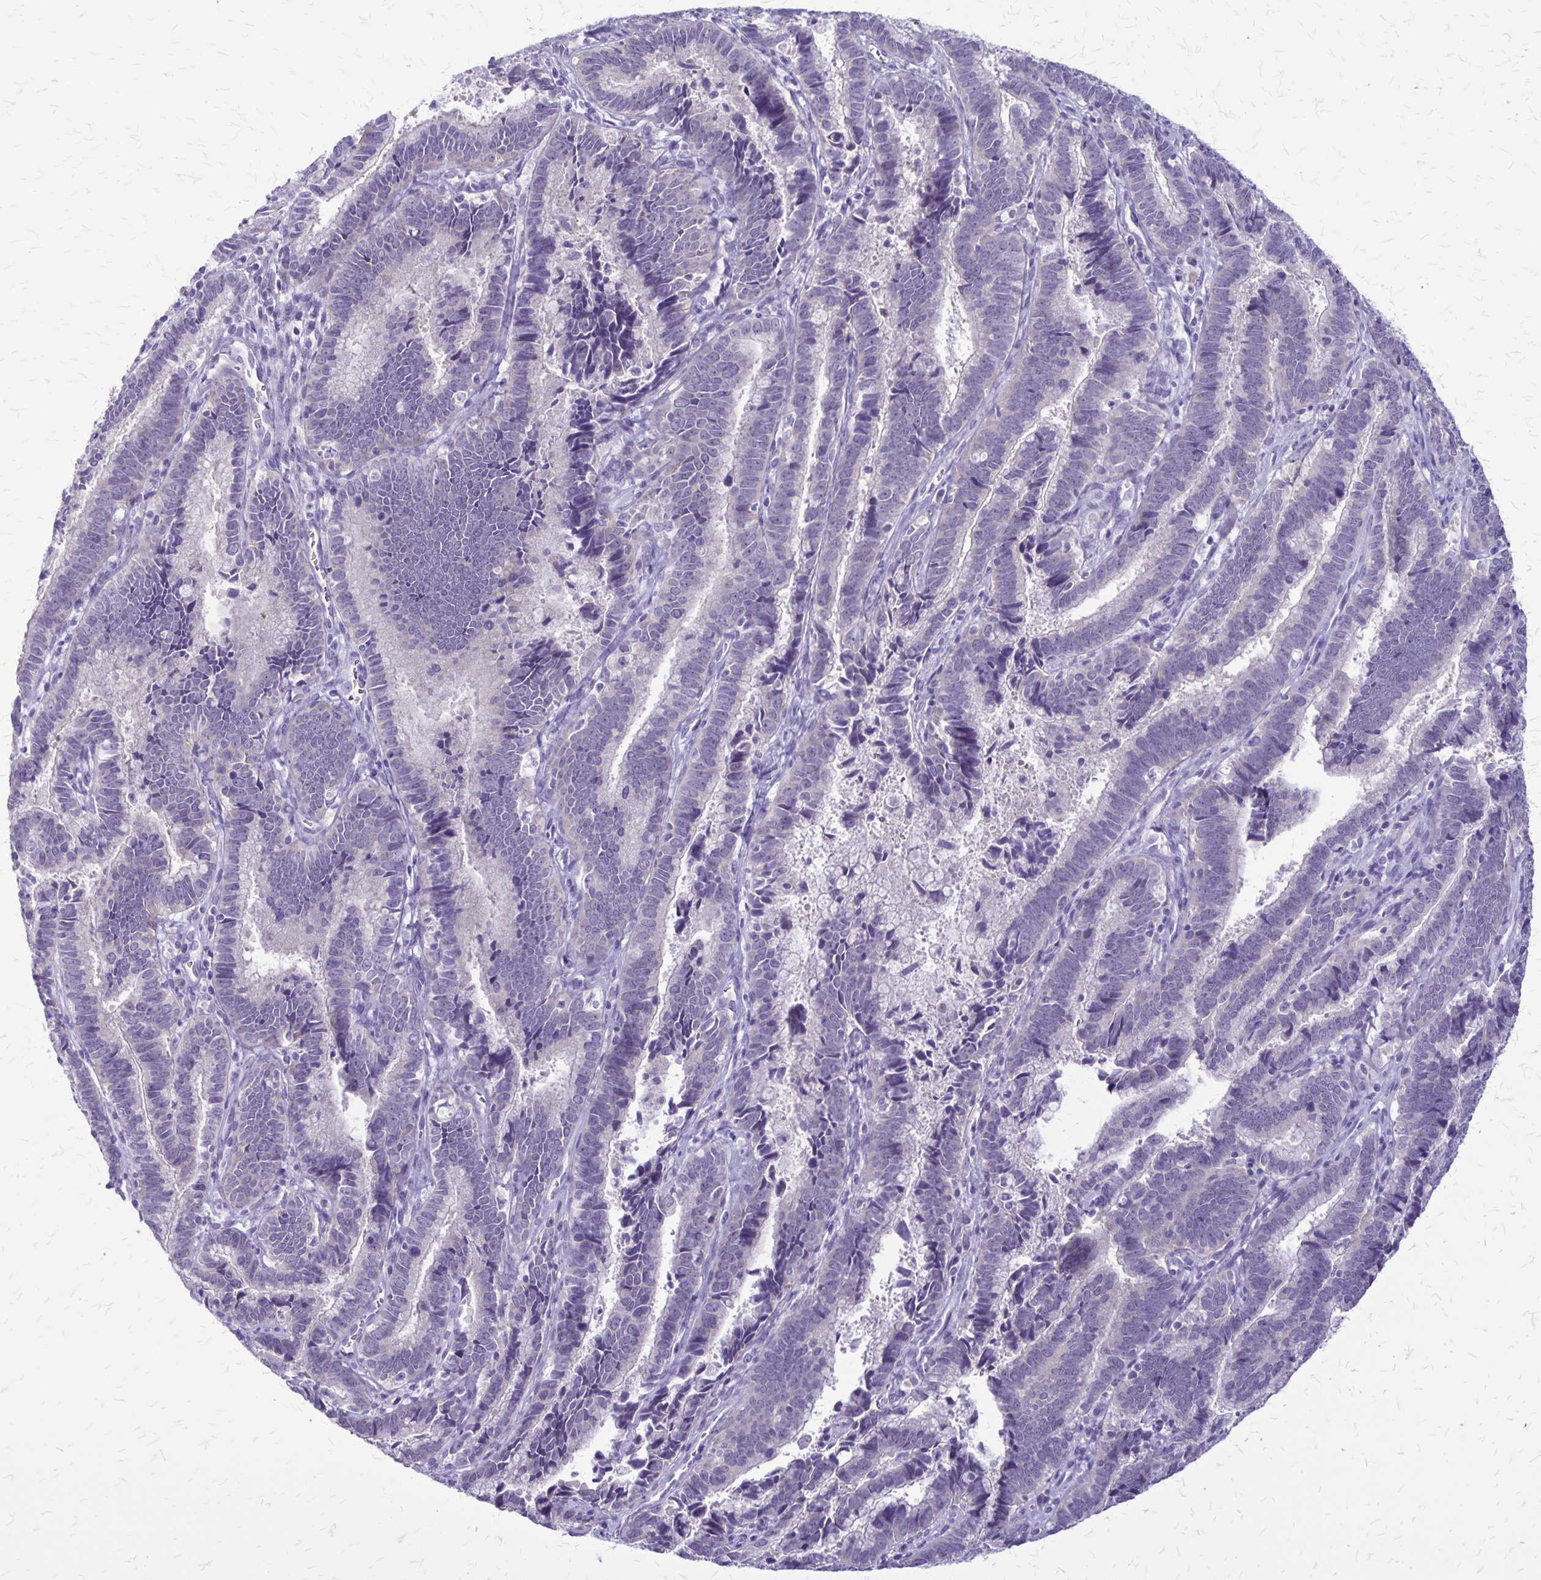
{"staining": {"intensity": "negative", "quantity": "none", "location": "none"}, "tissue": "cervical cancer", "cell_type": "Tumor cells", "image_type": "cancer", "snomed": [{"axis": "morphology", "description": "Adenocarcinoma, NOS"}, {"axis": "topography", "description": "Cervix"}], "caption": "Cervical adenocarcinoma stained for a protein using immunohistochemistry exhibits no expression tumor cells.", "gene": "PLXNB3", "patient": {"sex": "female", "age": 61}}